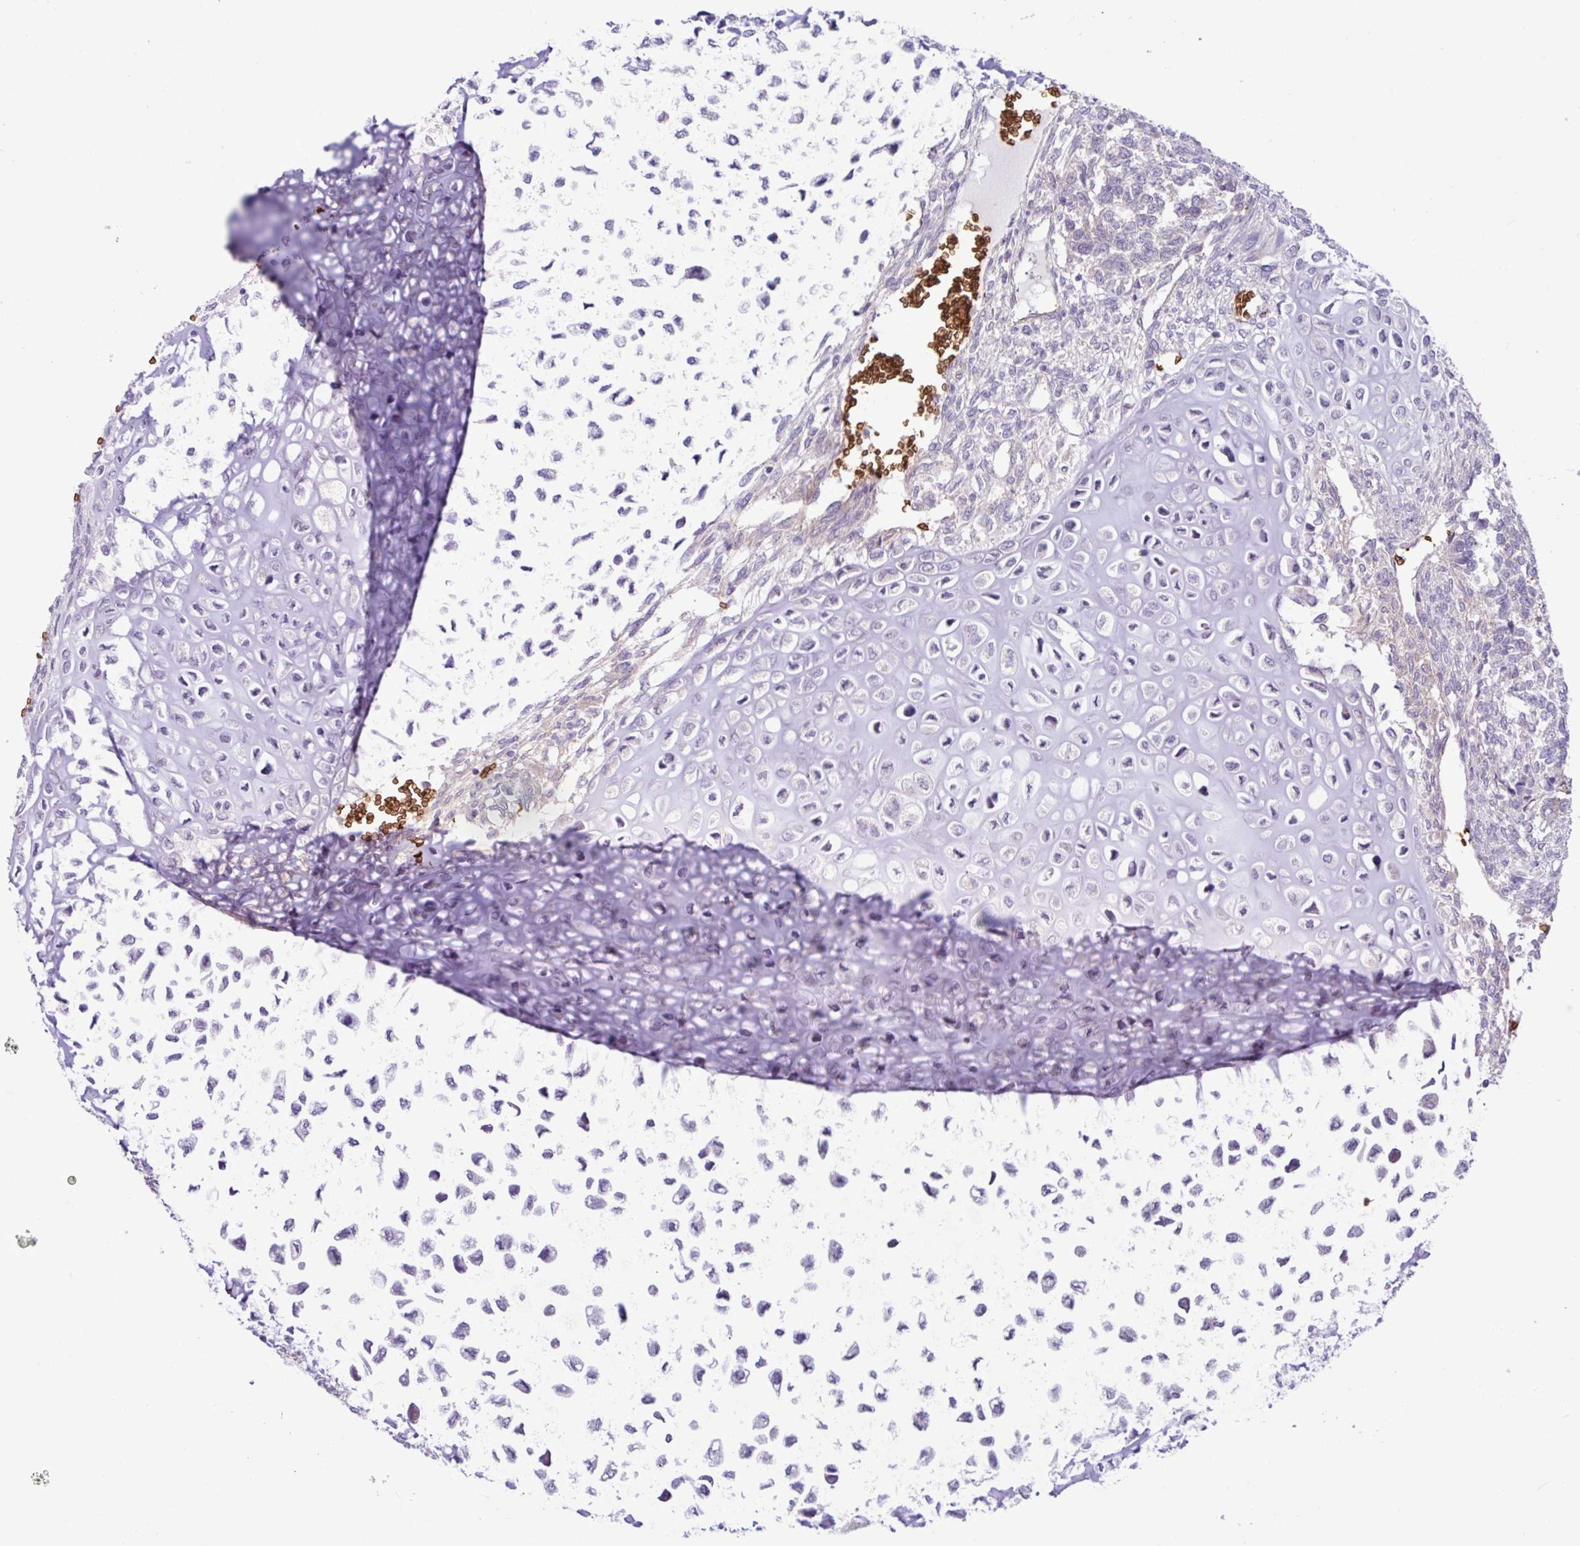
{"staining": {"intensity": "weak", "quantity": "<25%", "location": "cytoplasmic/membranous"}, "tissue": "testis cancer", "cell_type": "Tumor cells", "image_type": "cancer", "snomed": [{"axis": "morphology", "description": "Carcinoma, Embryonal, NOS"}, {"axis": "topography", "description": "Testis"}], "caption": "Testis cancer was stained to show a protein in brown. There is no significant expression in tumor cells.", "gene": "RAD21L1", "patient": {"sex": "male", "age": 23}}